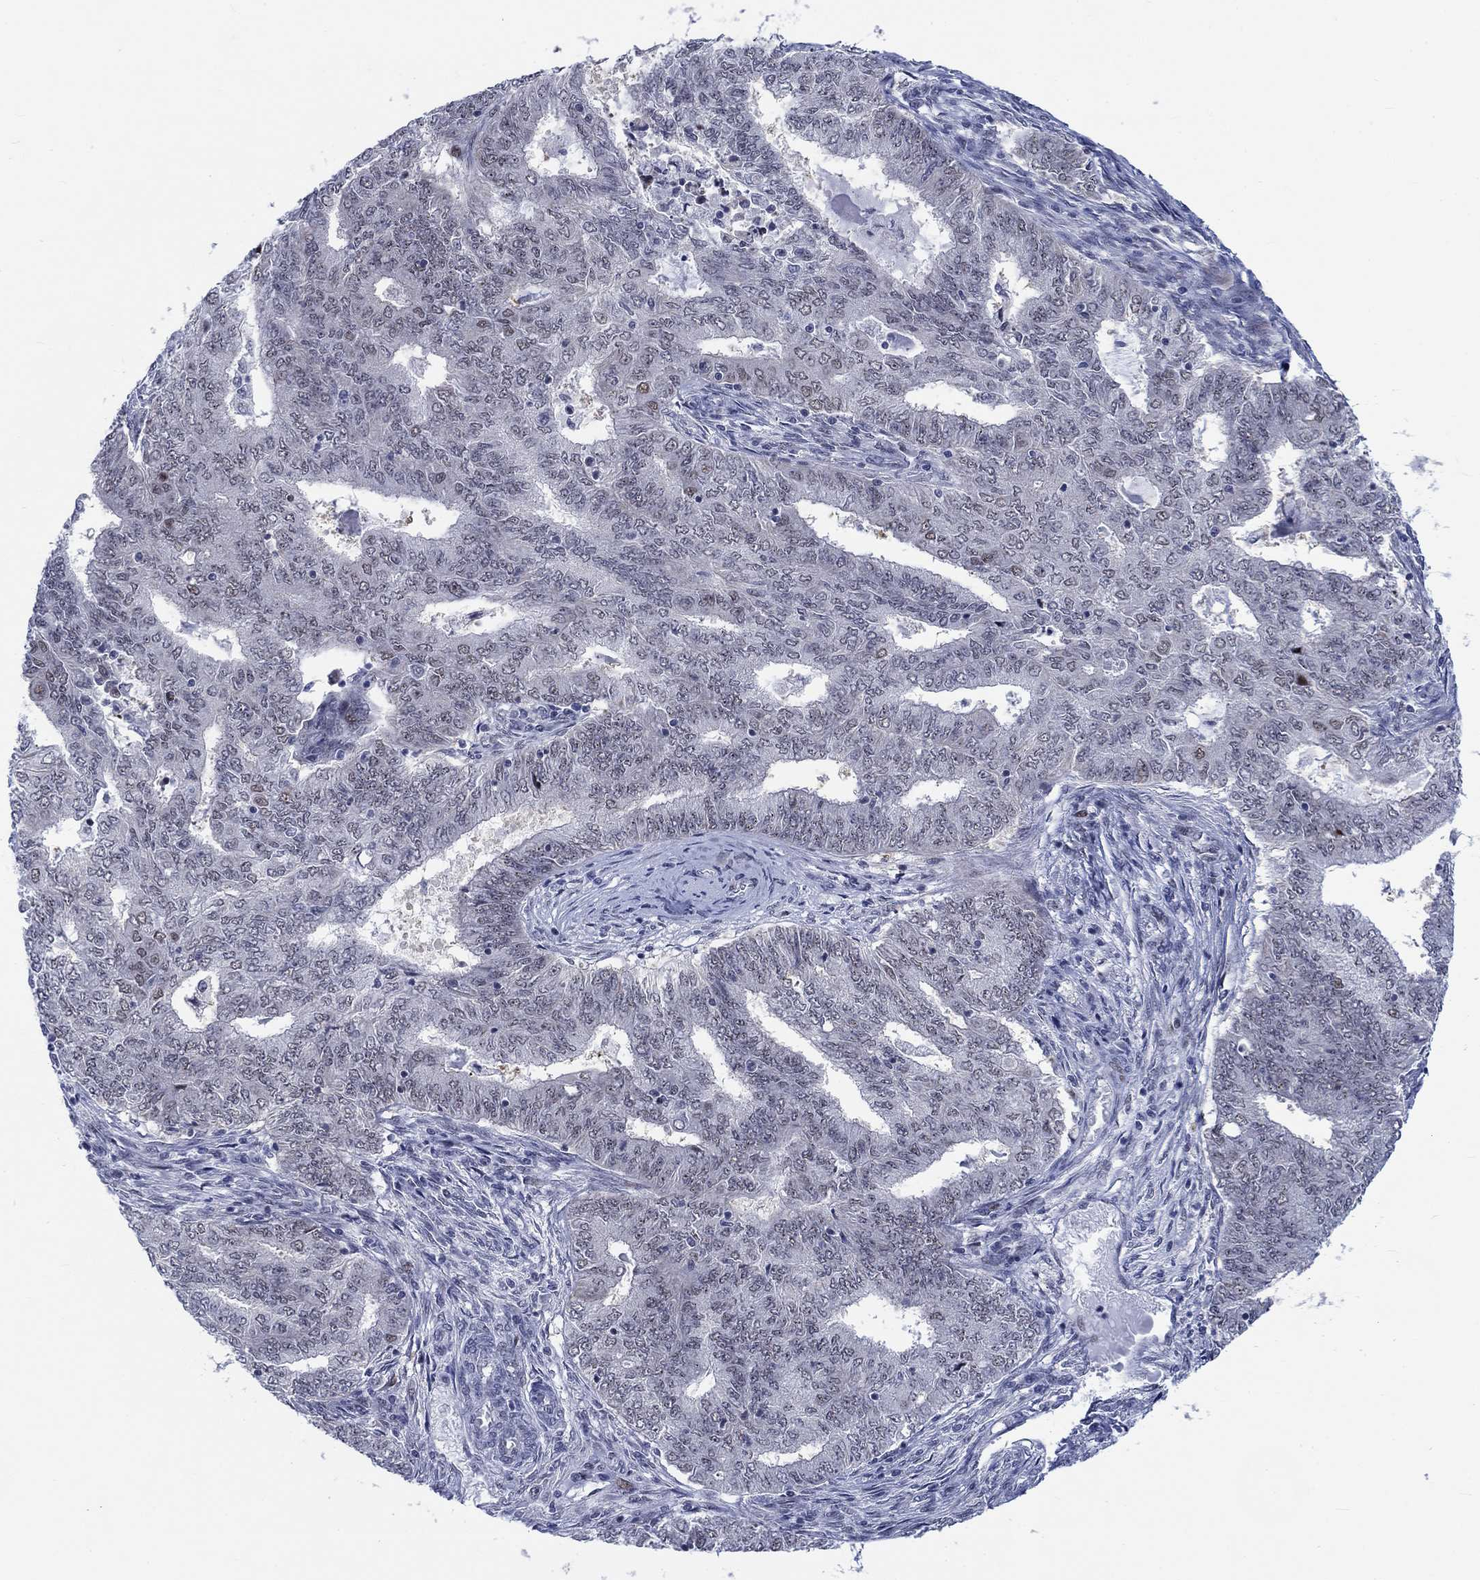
{"staining": {"intensity": "negative", "quantity": "none", "location": "none"}, "tissue": "endometrial cancer", "cell_type": "Tumor cells", "image_type": "cancer", "snomed": [{"axis": "morphology", "description": "Adenocarcinoma, NOS"}, {"axis": "topography", "description": "Endometrium"}], "caption": "Tumor cells are negative for brown protein staining in endometrial cancer.", "gene": "NEU3", "patient": {"sex": "female", "age": 62}}